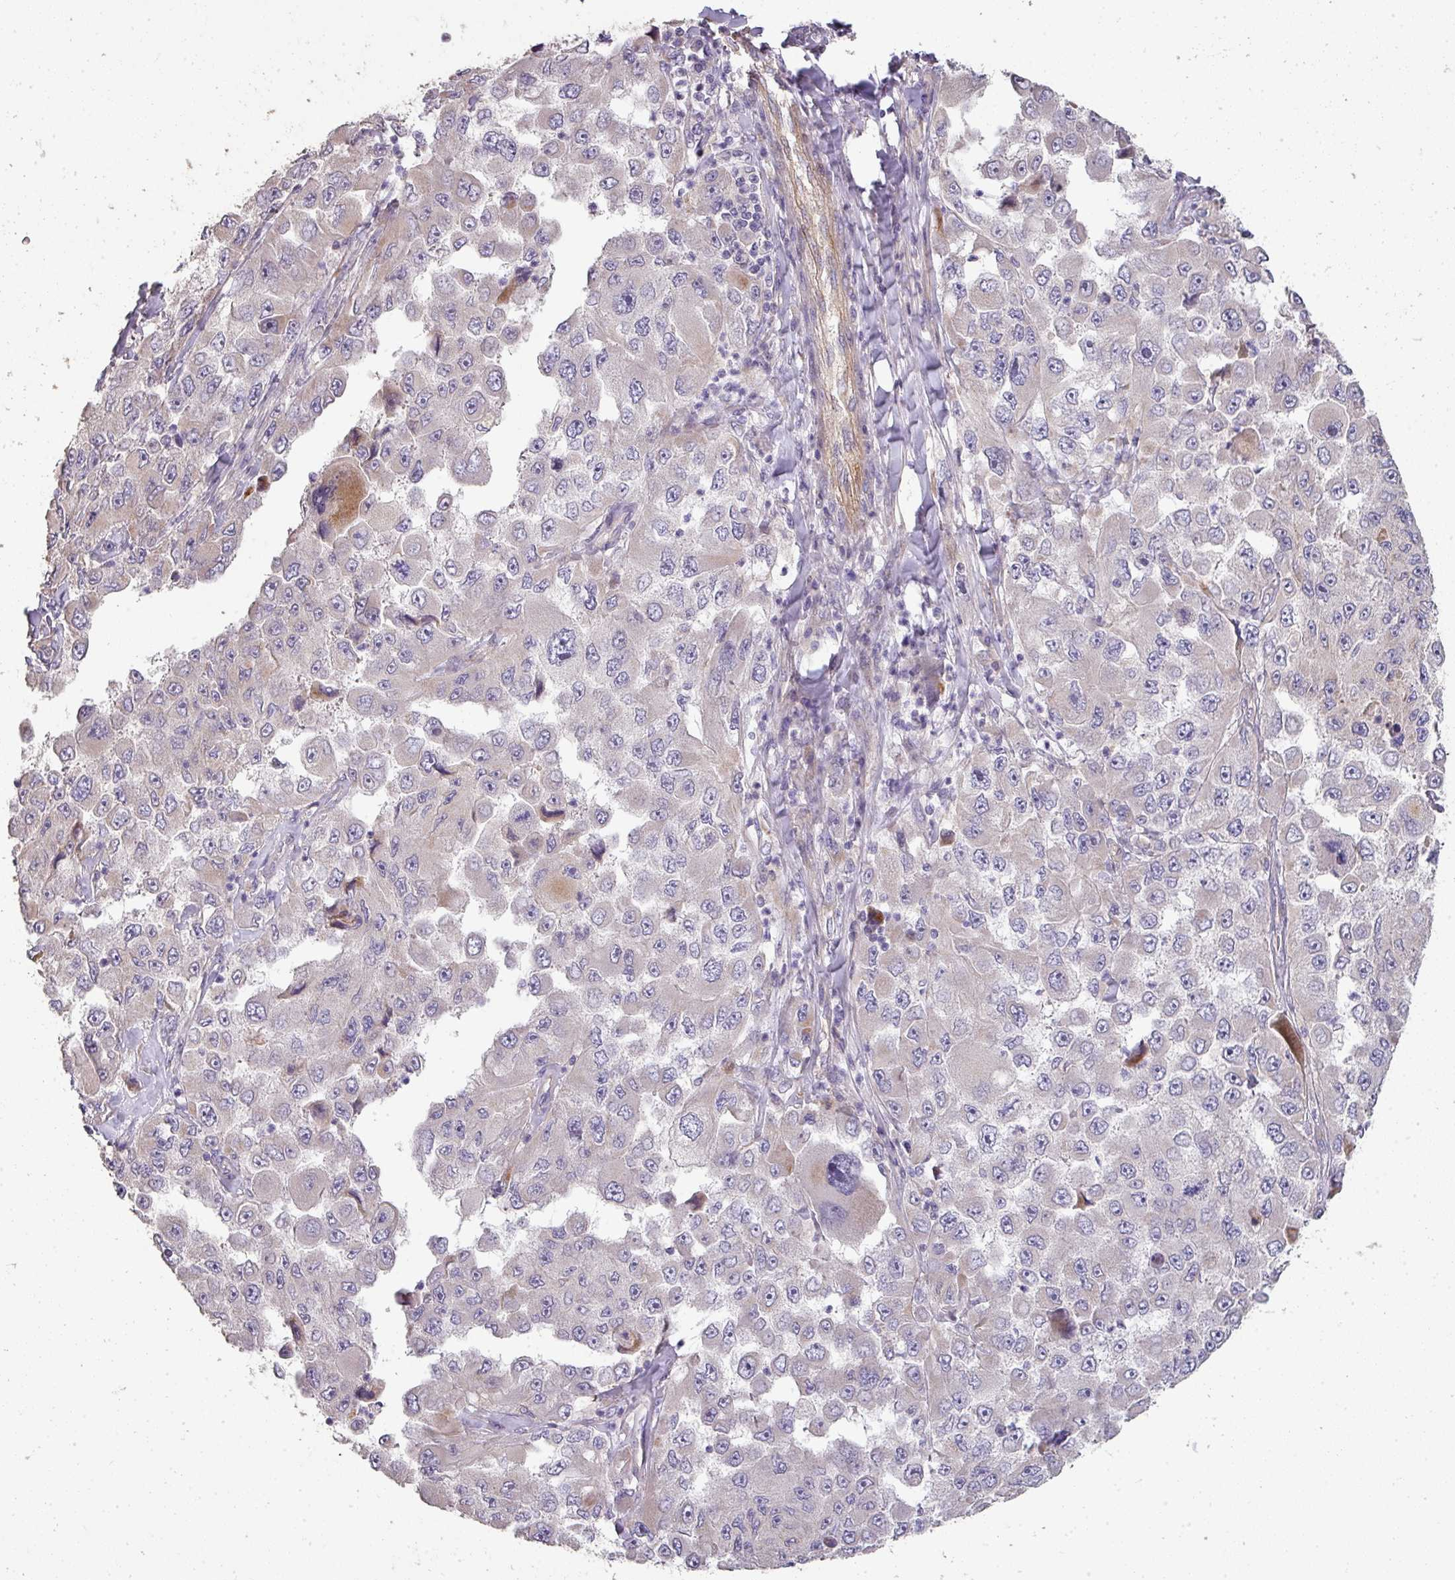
{"staining": {"intensity": "moderate", "quantity": "<25%", "location": "cytoplasmic/membranous"}, "tissue": "melanoma", "cell_type": "Tumor cells", "image_type": "cancer", "snomed": [{"axis": "morphology", "description": "Malignant melanoma, Metastatic site"}, {"axis": "topography", "description": "Lymph node"}], "caption": "The immunohistochemical stain highlights moderate cytoplasmic/membranous positivity in tumor cells of melanoma tissue.", "gene": "PCDH1", "patient": {"sex": "male", "age": 62}}